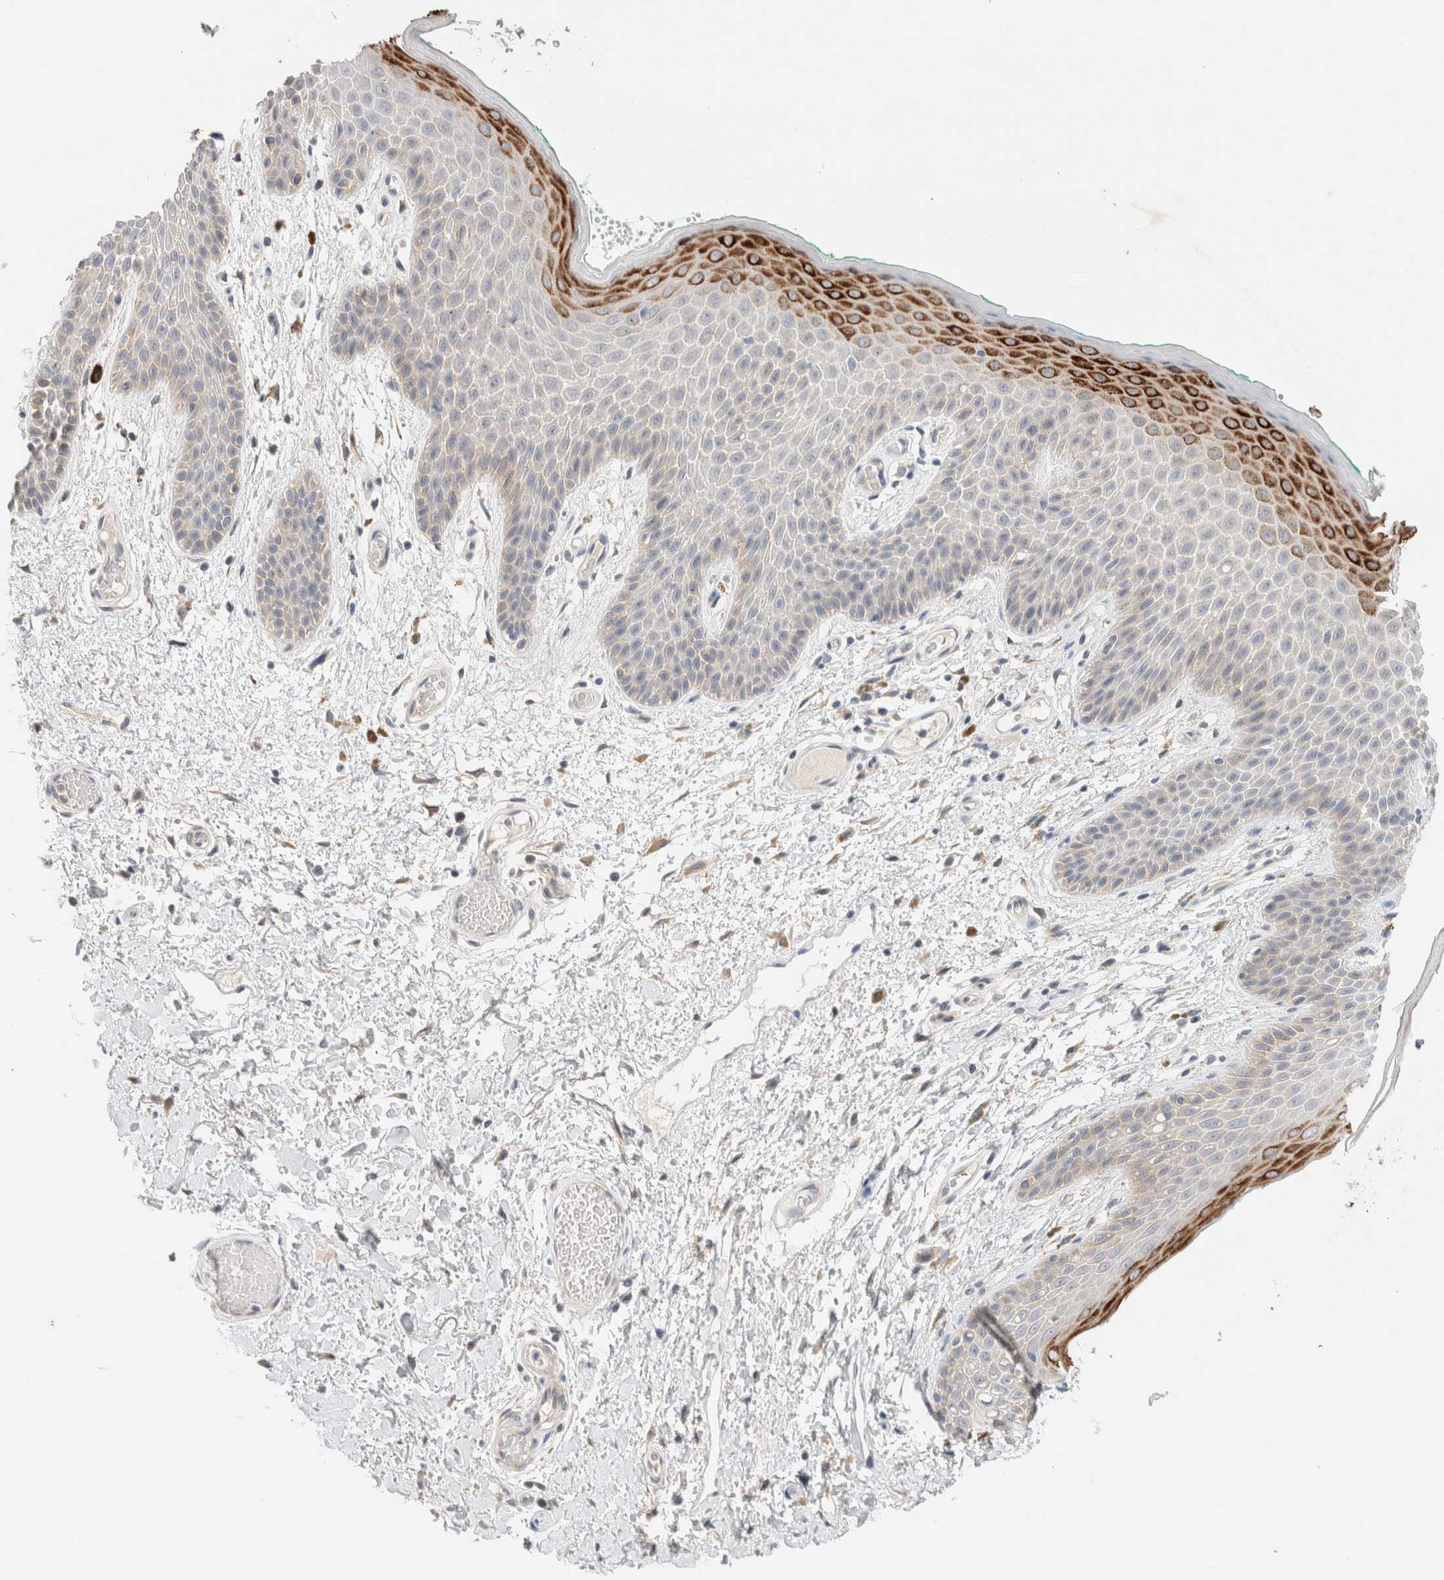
{"staining": {"intensity": "strong", "quantity": "<25%", "location": "cytoplasmic/membranous"}, "tissue": "skin", "cell_type": "Epidermal cells", "image_type": "normal", "snomed": [{"axis": "morphology", "description": "Normal tissue, NOS"}, {"axis": "topography", "description": "Anal"}], "caption": "Human skin stained with a brown dye displays strong cytoplasmic/membranous positive staining in approximately <25% of epidermal cells.", "gene": "SPRTN", "patient": {"sex": "male", "age": 74}}